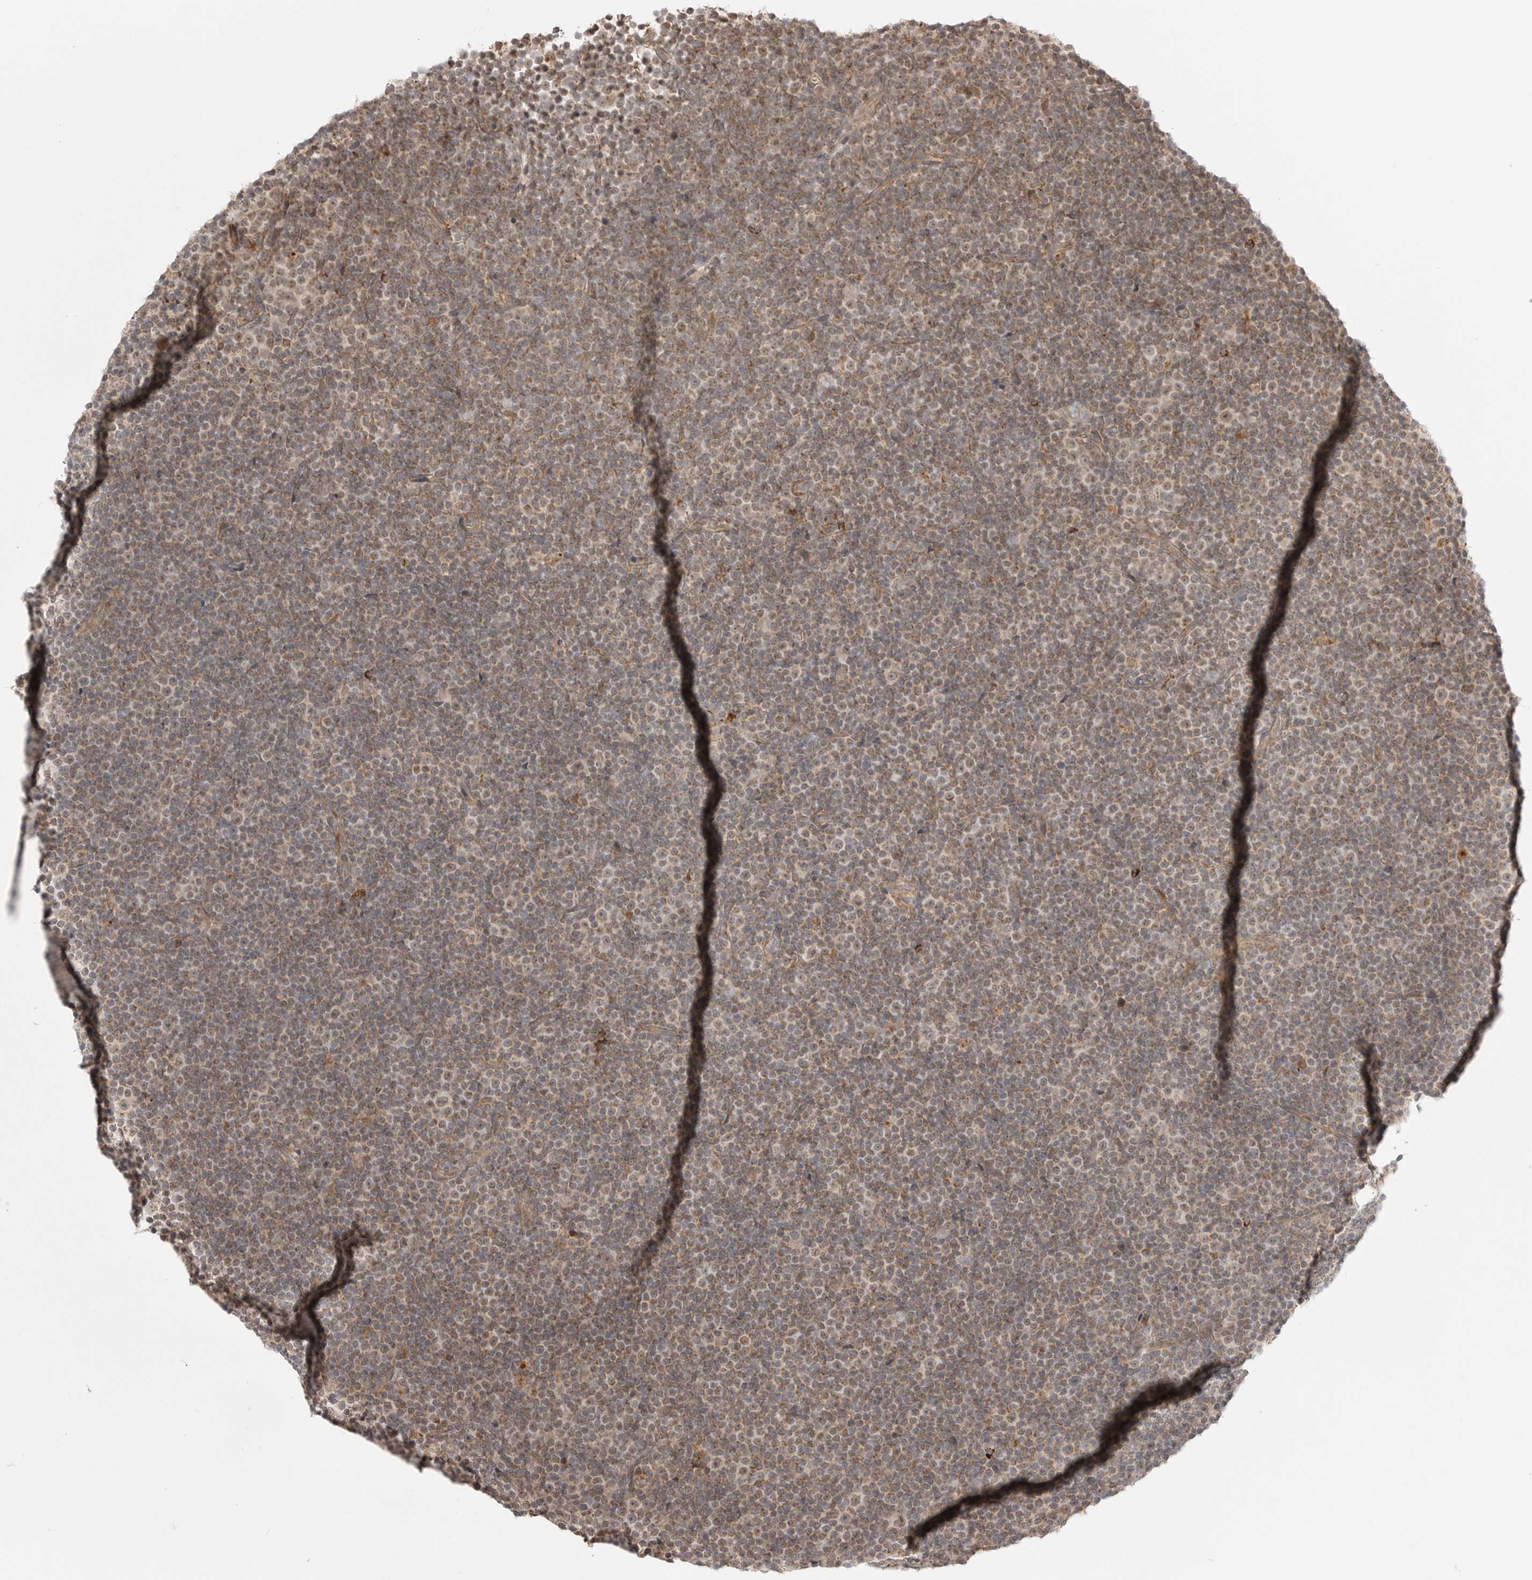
{"staining": {"intensity": "moderate", "quantity": "25%-75%", "location": "cytoplasmic/membranous"}, "tissue": "lymphoma", "cell_type": "Tumor cells", "image_type": "cancer", "snomed": [{"axis": "morphology", "description": "Malignant lymphoma, non-Hodgkin's type, Low grade"}, {"axis": "topography", "description": "Lymph node"}], "caption": "There is medium levels of moderate cytoplasmic/membranous expression in tumor cells of lymphoma, as demonstrated by immunohistochemical staining (brown color).", "gene": "KALRN", "patient": {"sex": "female", "age": 67}}